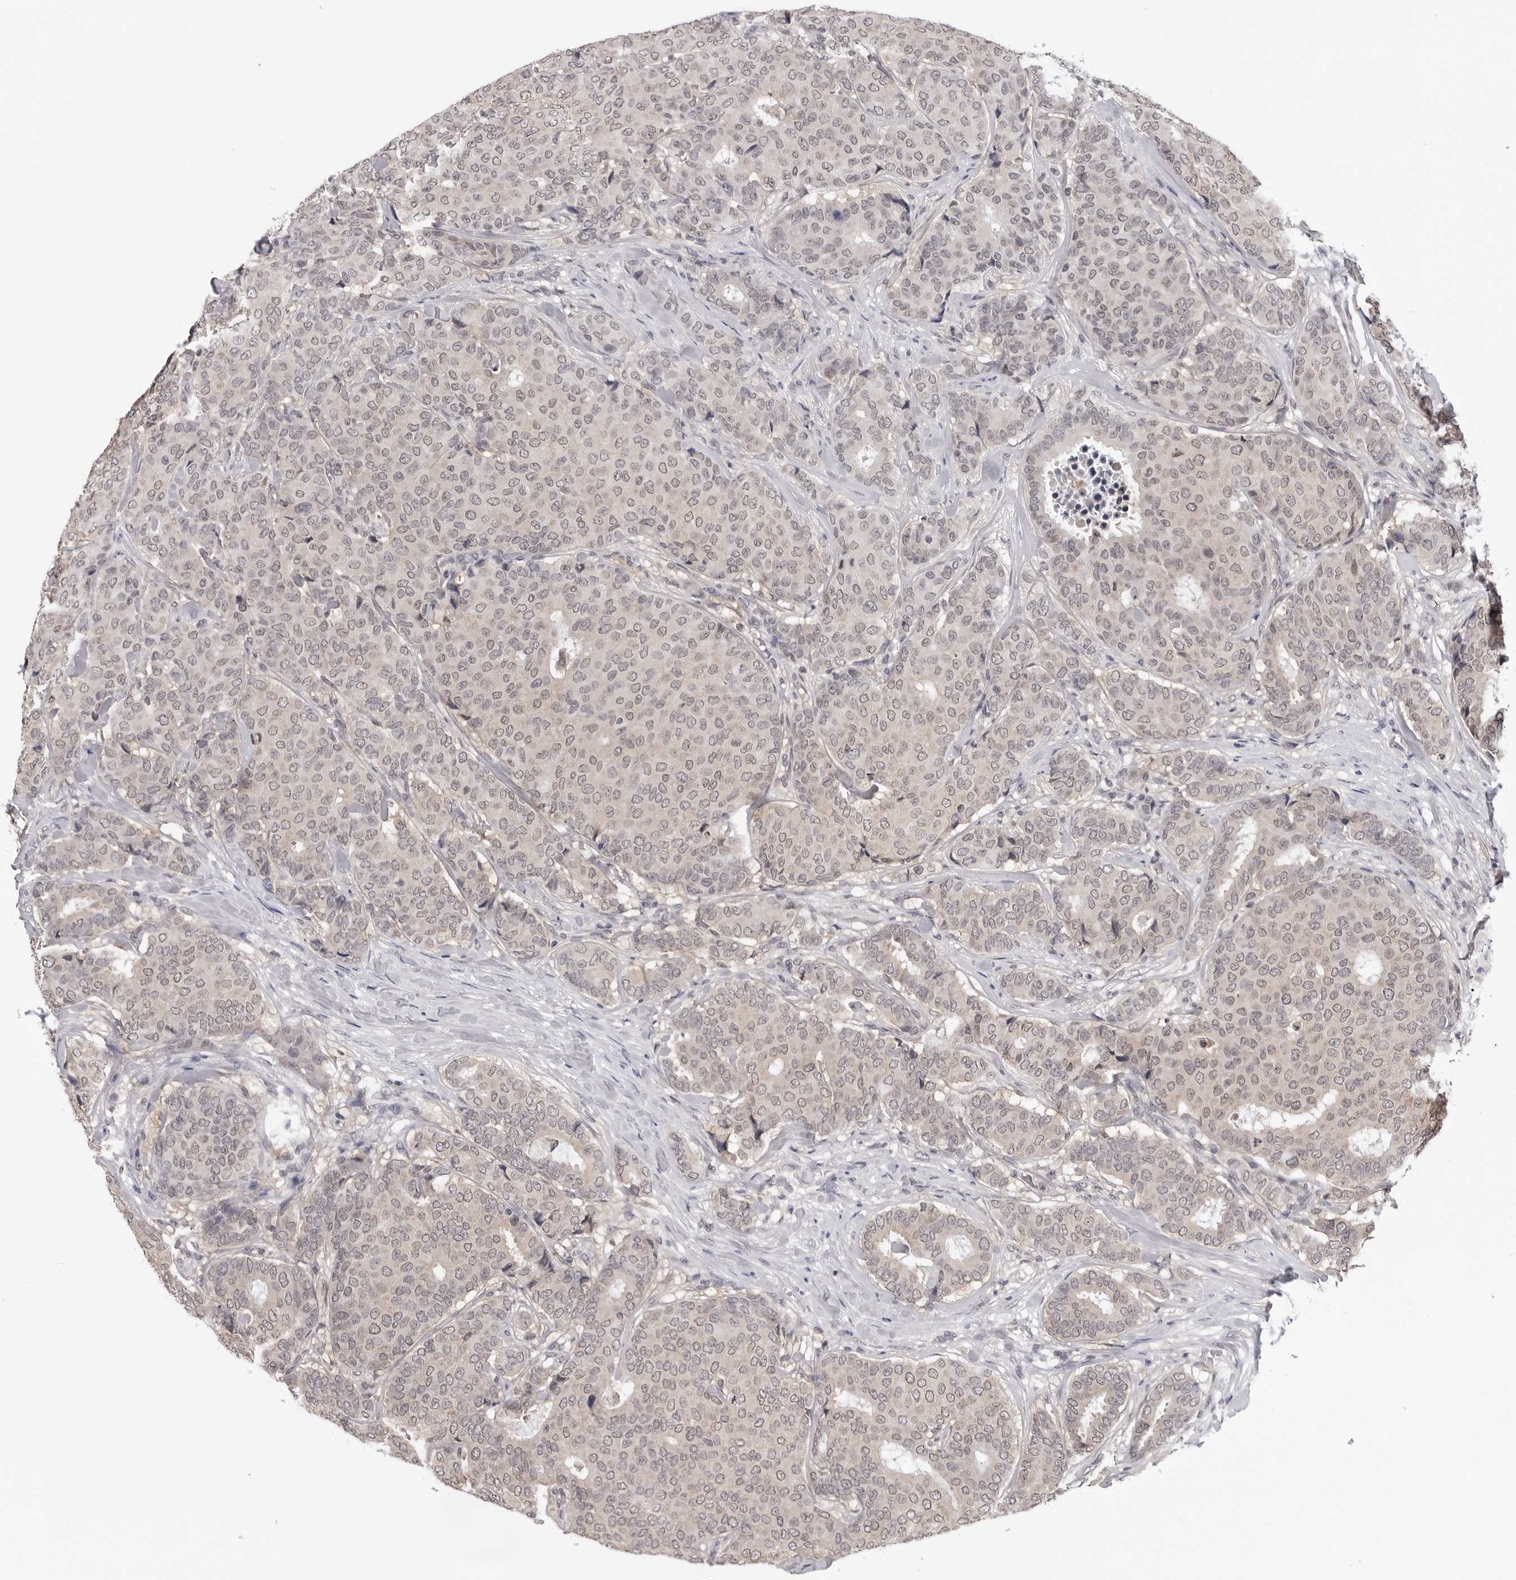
{"staining": {"intensity": "negative", "quantity": "none", "location": "none"}, "tissue": "breast cancer", "cell_type": "Tumor cells", "image_type": "cancer", "snomed": [{"axis": "morphology", "description": "Duct carcinoma"}, {"axis": "topography", "description": "Breast"}], "caption": "This is an immunohistochemistry photomicrograph of breast cancer (invasive ductal carcinoma). There is no positivity in tumor cells.", "gene": "CDK20", "patient": {"sex": "female", "age": 75}}